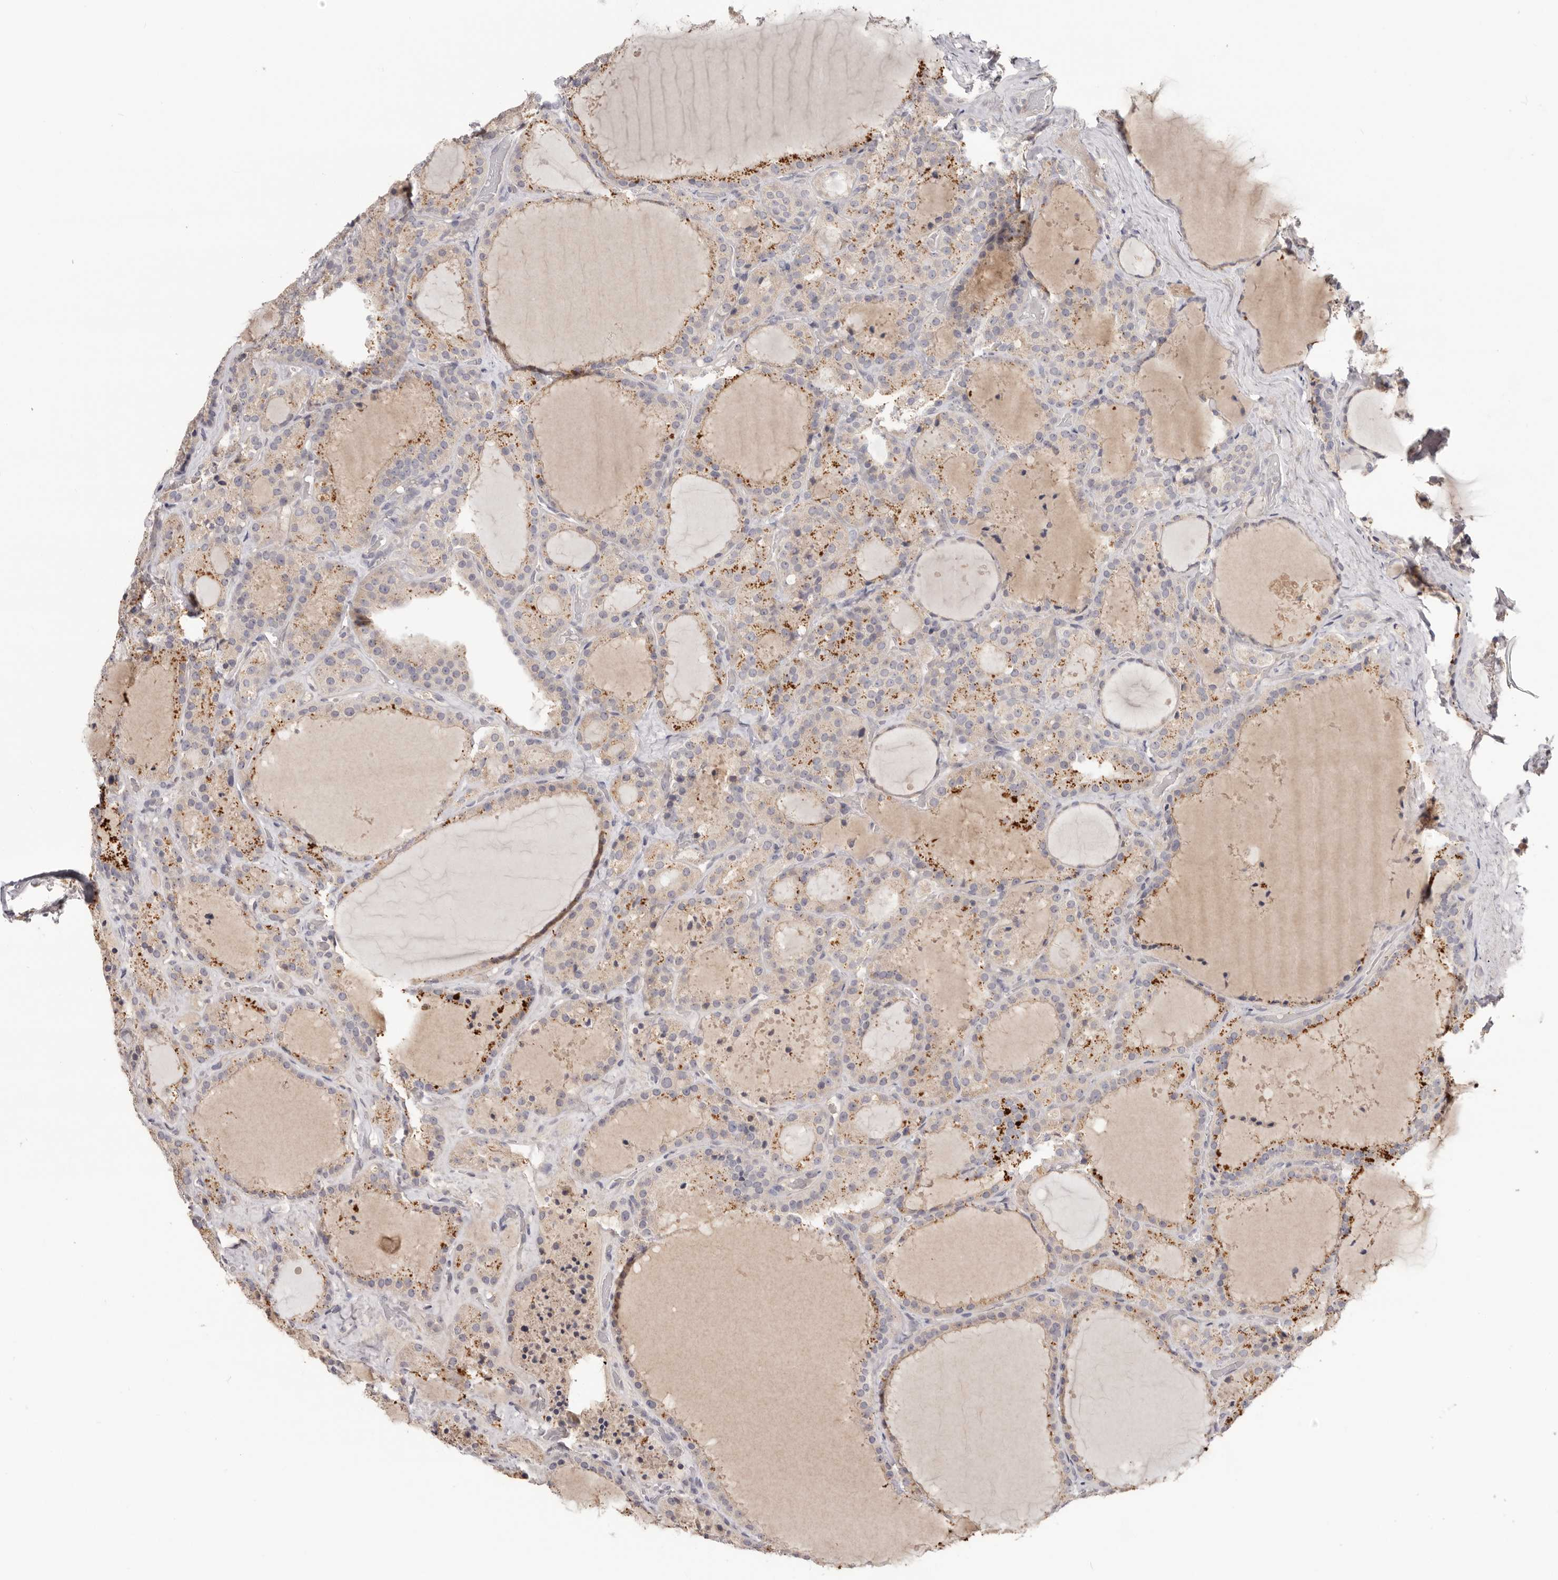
{"staining": {"intensity": "moderate", "quantity": "<25%", "location": "cytoplasmic/membranous"}, "tissue": "thyroid cancer", "cell_type": "Tumor cells", "image_type": "cancer", "snomed": [{"axis": "morphology", "description": "Papillary adenocarcinoma, NOS"}, {"axis": "topography", "description": "Thyroid gland"}], "caption": "Thyroid papillary adenocarcinoma tissue shows moderate cytoplasmic/membranous positivity in about <25% of tumor cells (DAB = brown stain, brightfield microscopy at high magnification).", "gene": "CCDC190", "patient": {"sex": "male", "age": 77}}